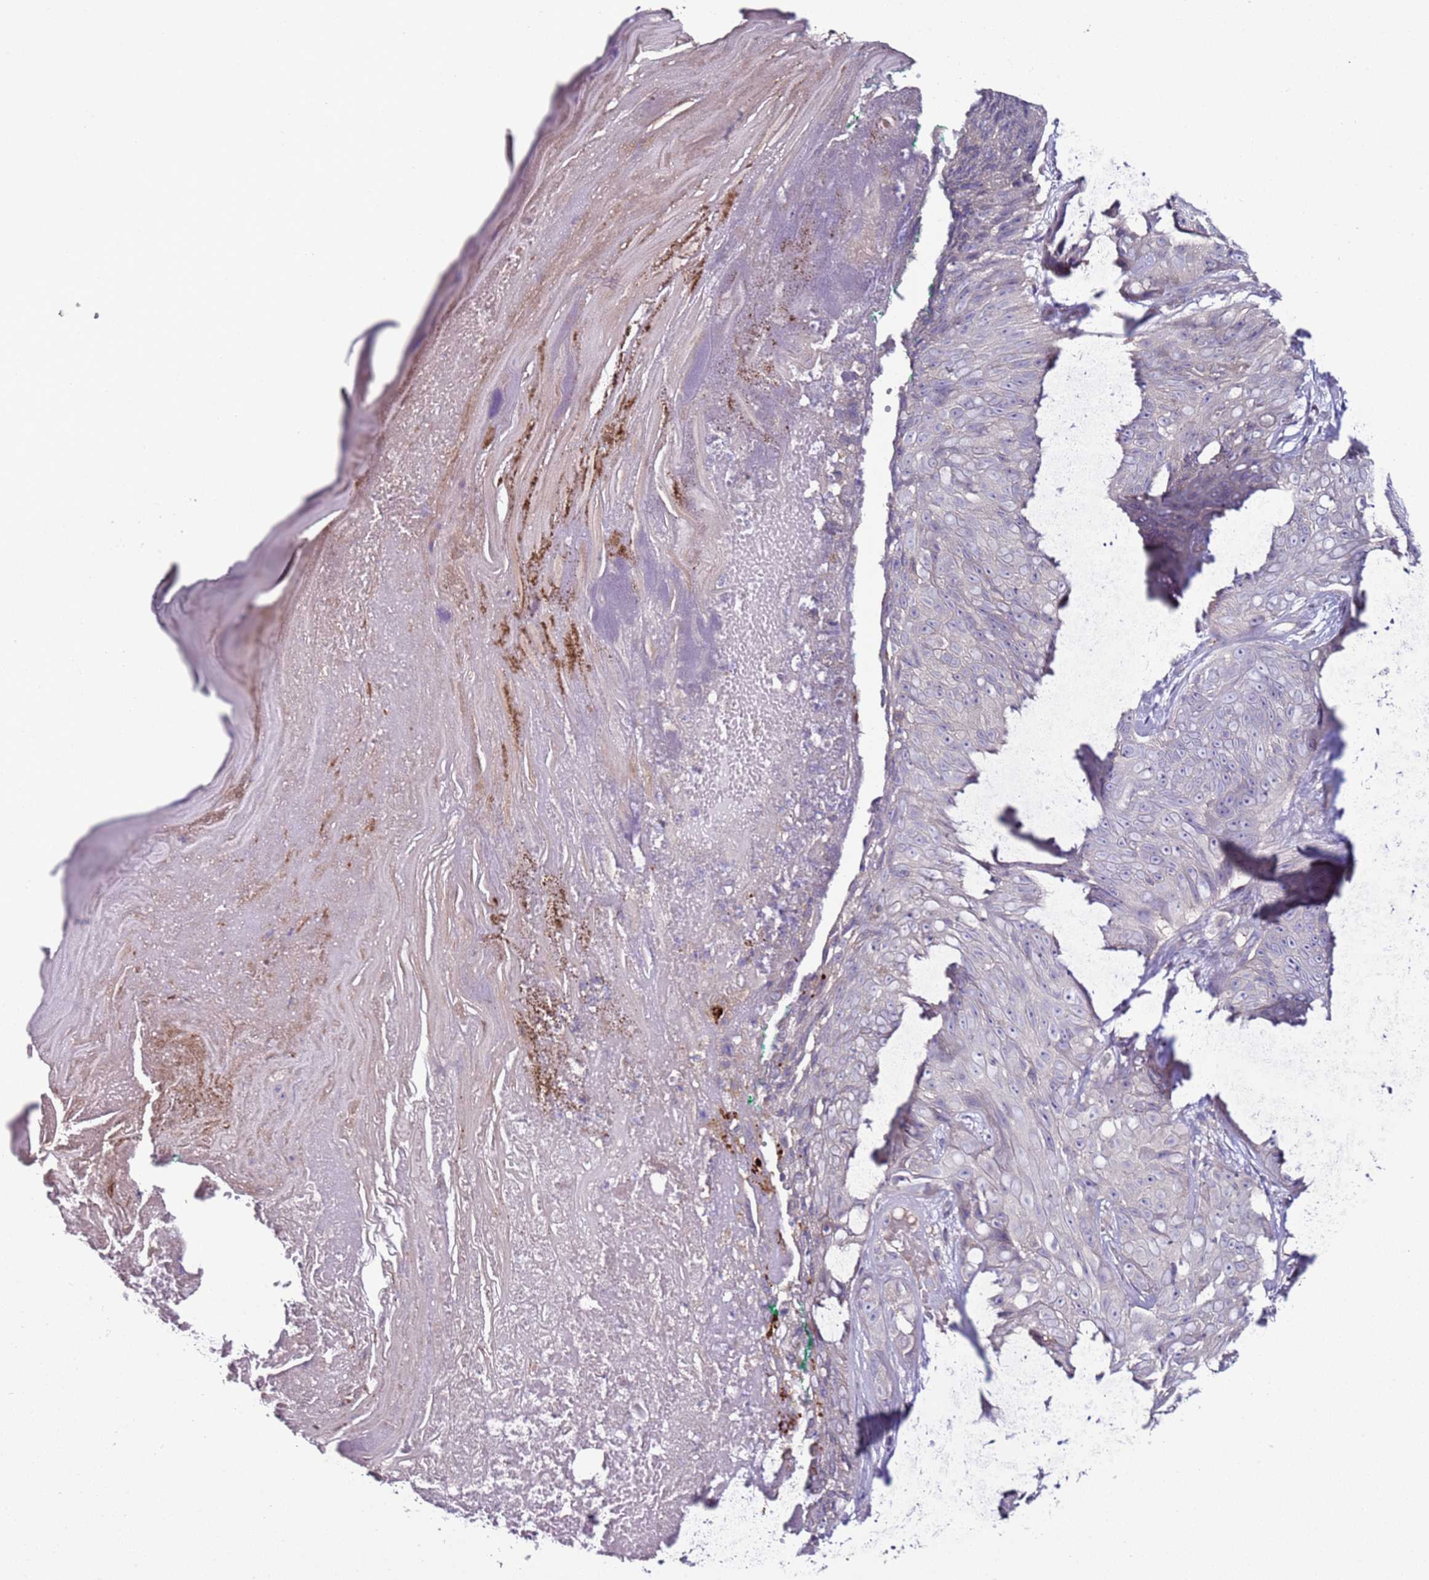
{"staining": {"intensity": "negative", "quantity": "none", "location": "none"}, "tissue": "skin cancer", "cell_type": "Tumor cells", "image_type": "cancer", "snomed": [{"axis": "morphology", "description": "Squamous cell carcinoma, NOS"}, {"axis": "topography", "description": "Skin"}], "caption": "DAB immunohistochemical staining of squamous cell carcinoma (skin) displays no significant expression in tumor cells.", "gene": "GPN3", "patient": {"sex": "female", "age": 87}}